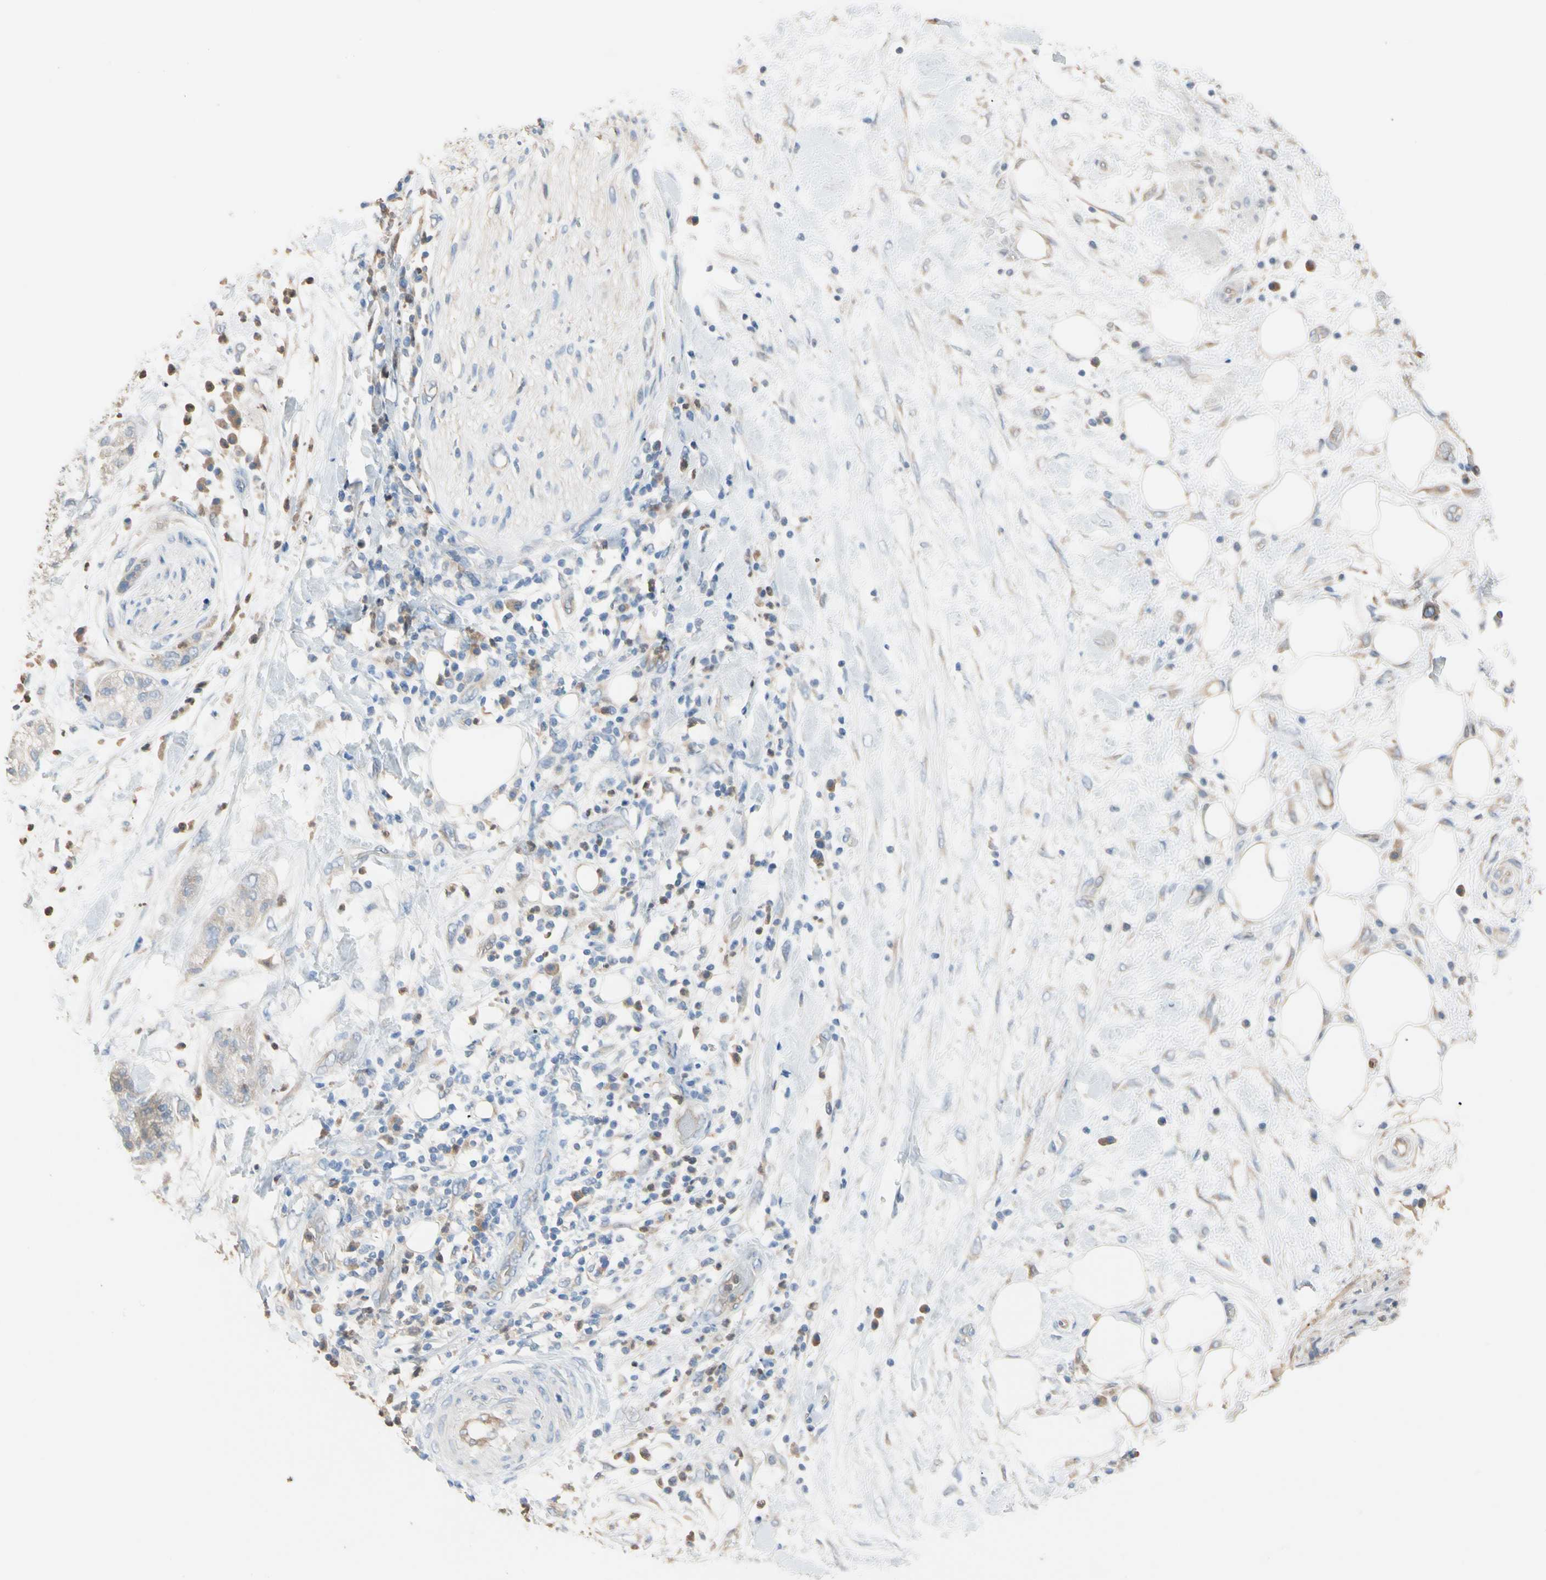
{"staining": {"intensity": "negative", "quantity": "none", "location": "none"}, "tissue": "pancreatic cancer", "cell_type": "Tumor cells", "image_type": "cancer", "snomed": [{"axis": "morphology", "description": "Adenocarcinoma, NOS"}, {"axis": "topography", "description": "Pancreas"}], "caption": "Immunohistochemistry photomicrograph of neoplastic tissue: adenocarcinoma (pancreatic) stained with DAB (3,3'-diaminobenzidine) demonstrates no significant protein staining in tumor cells.", "gene": "BBOX1", "patient": {"sex": "female", "age": 78}}